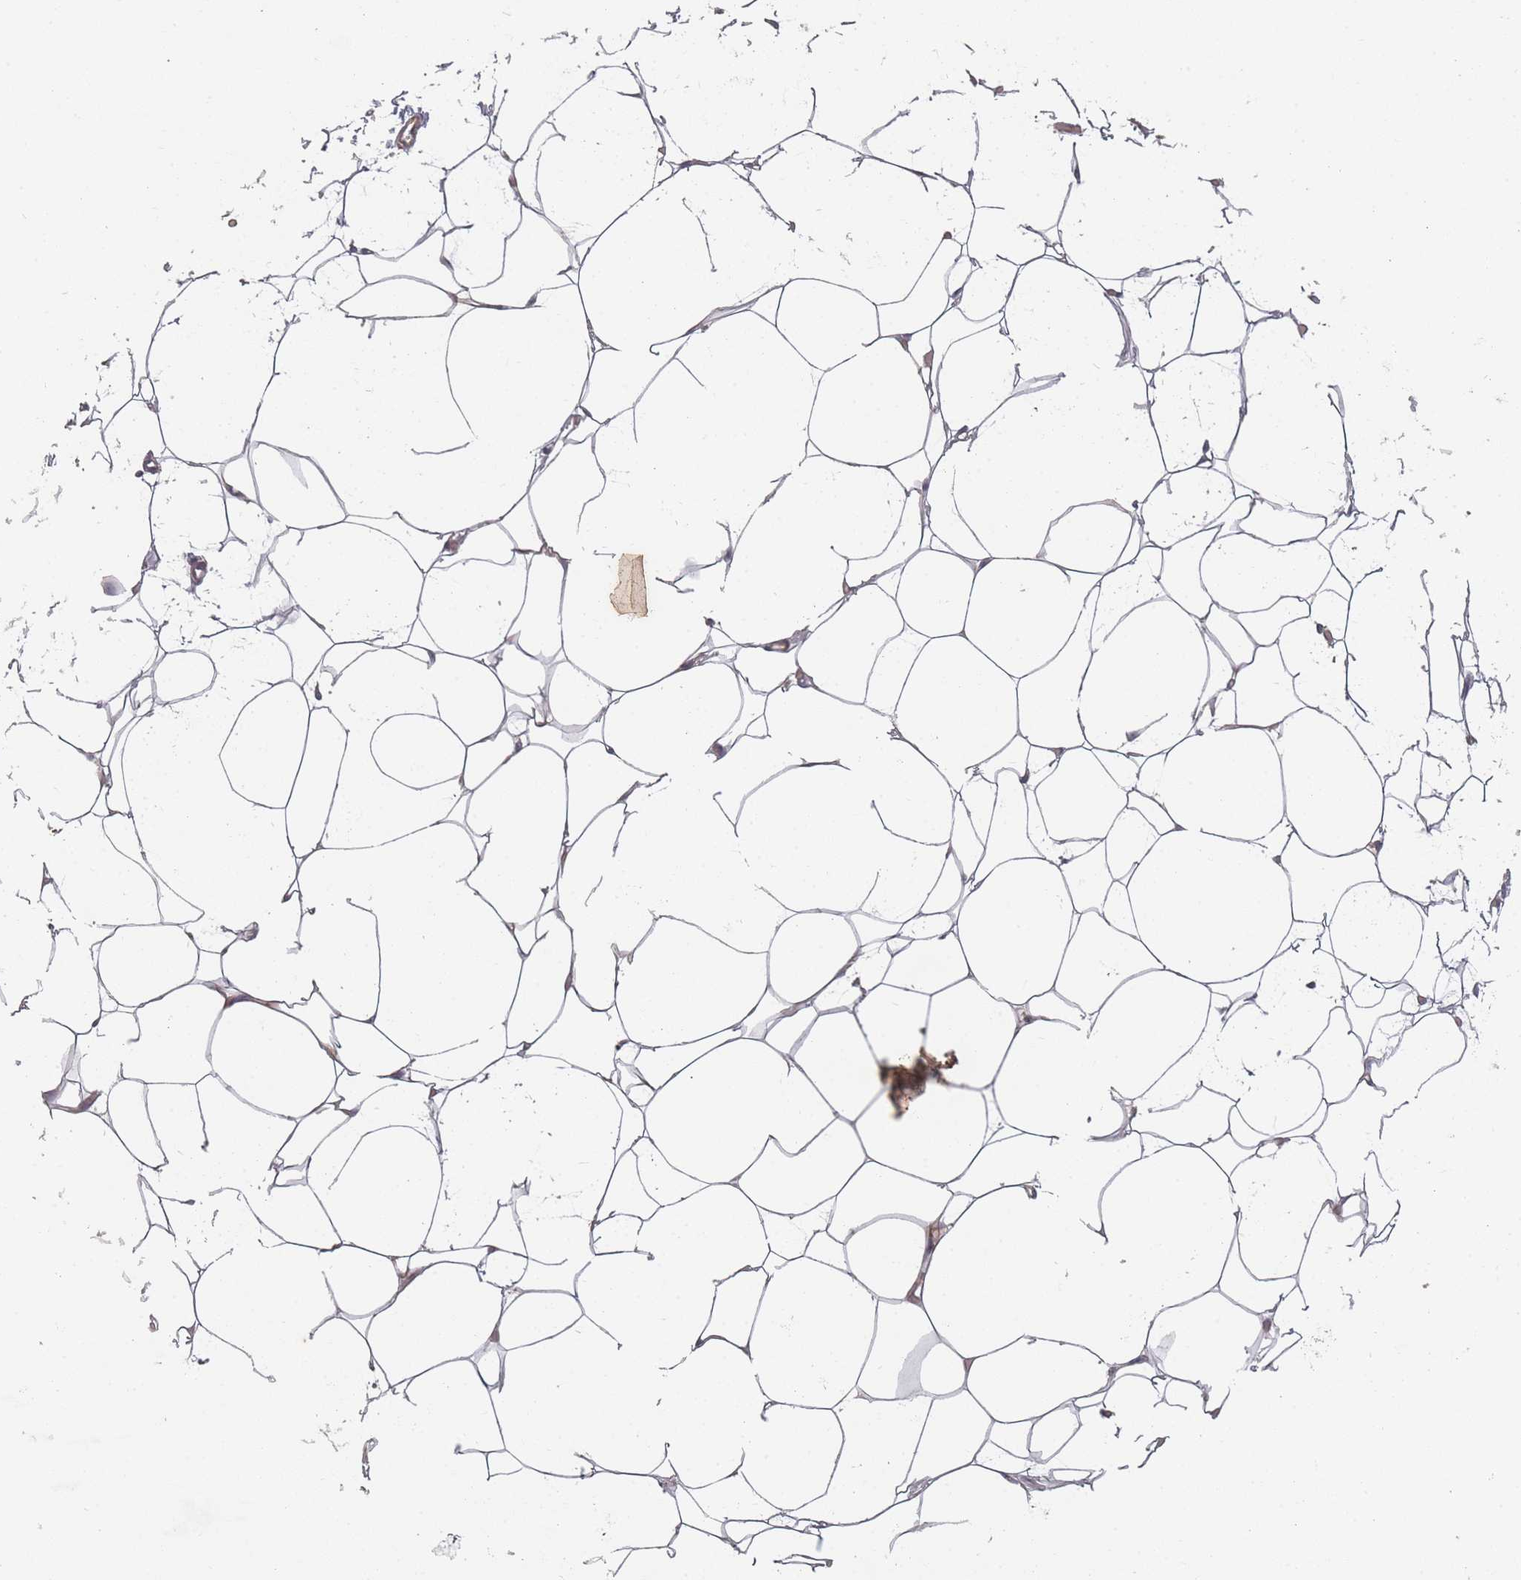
{"staining": {"intensity": "negative", "quantity": "none", "location": "none"}, "tissue": "adipose tissue", "cell_type": "Adipocytes", "image_type": "normal", "snomed": [{"axis": "morphology", "description": "Normal tissue, NOS"}, {"axis": "topography", "description": "Breast"}], "caption": "Immunohistochemistry (IHC) of normal human adipose tissue reveals no staining in adipocytes. (DAB IHC with hematoxylin counter stain).", "gene": "BST1", "patient": {"sex": "female", "age": 23}}